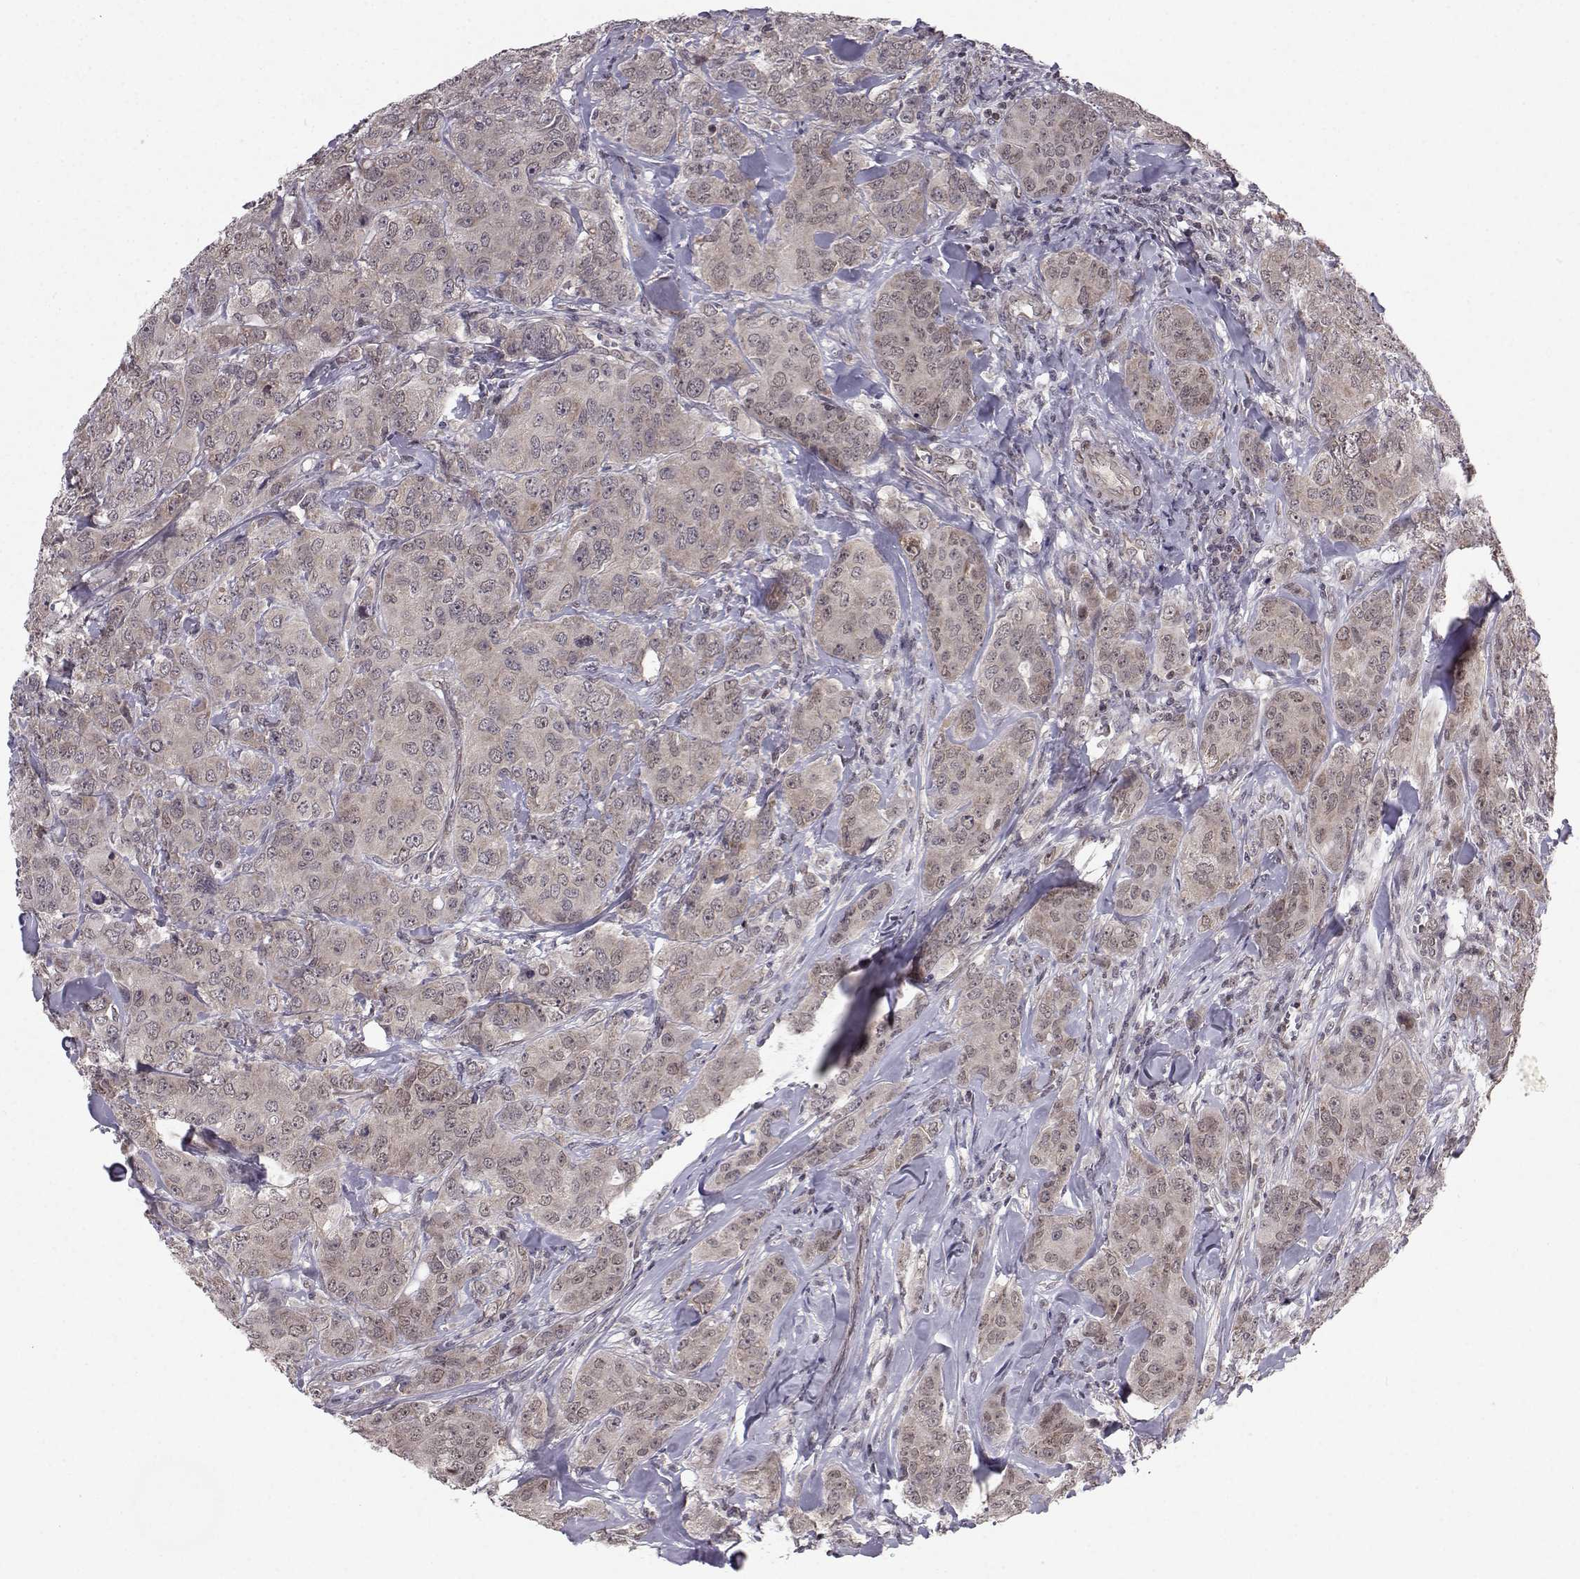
{"staining": {"intensity": "weak", "quantity": ">75%", "location": "cytoplasmic/membranous"}, "tissue": "breast cancer", "cell_type": "Tumor cells", "image_type": "cancer", "snomed": [{"axis": "morphology", "description": "Duct carcinoma"}, {"axis": "topography", "description": "Breast"}], "caption": "There is low levels of weak cytoplasmic/membranous positivity in tumor cells of breast invasive ductal carcinoma, as demonstrated by immunohistochemical staining (brown color).", "gene": "PKN2", "patient": {"sex": "female", "age": 43}}